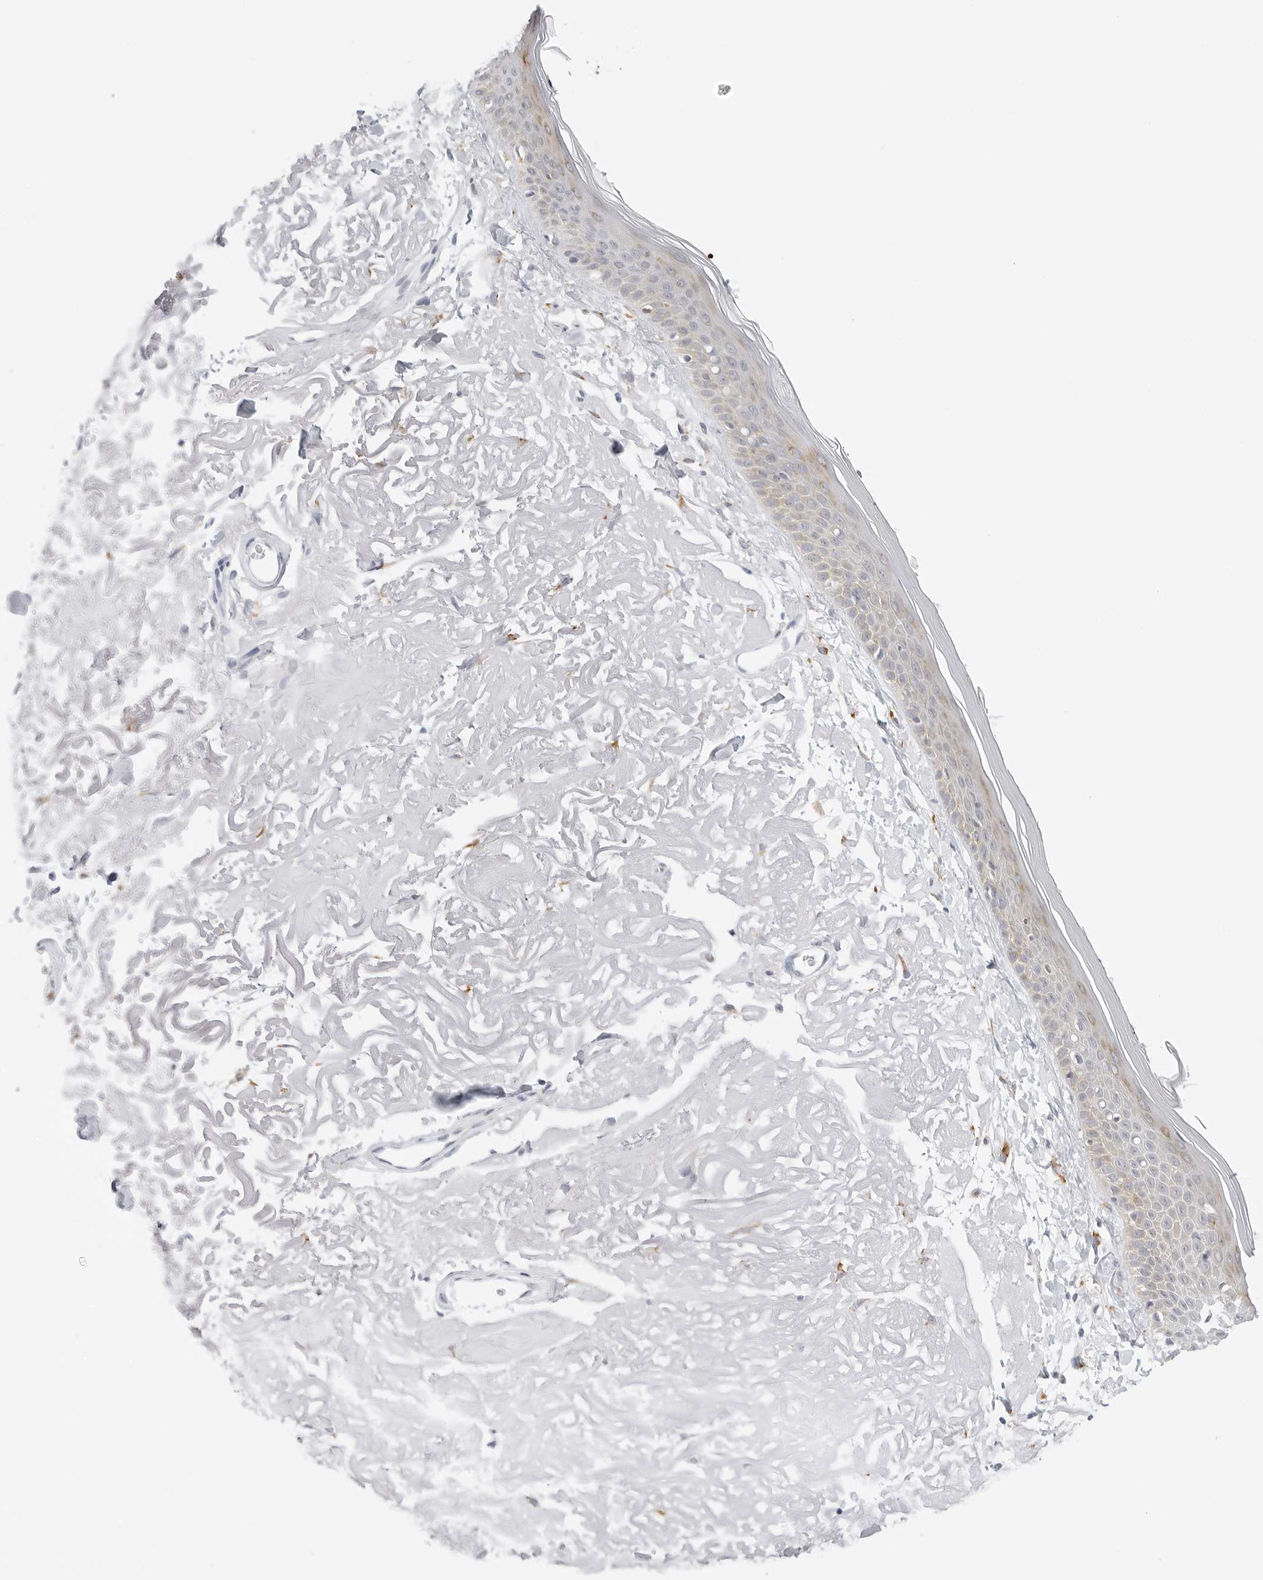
{"staining": {"intensity": "negative", "quantity": "none", "location": "none"}, "tissue": "skin", "cell_type": "Fibroblasts", "image_type": "normal", "snomed": [{"axis": "morphology", "description": "Normal tissue, NOS"}, {"axis": "topography", "description": "Skin"}, {"axis": "topography", "description": "Skeletal muscle"}], "caption": "This photomicrograph is of unremarkable skin stained with immunohistochemistry (IHC) to label a protein in brown with the nuclei are counter-stained blue. There is no staining in fibroblasts.", "gene": "THEM4", "patient": {"sex": "male", "age": 83}}